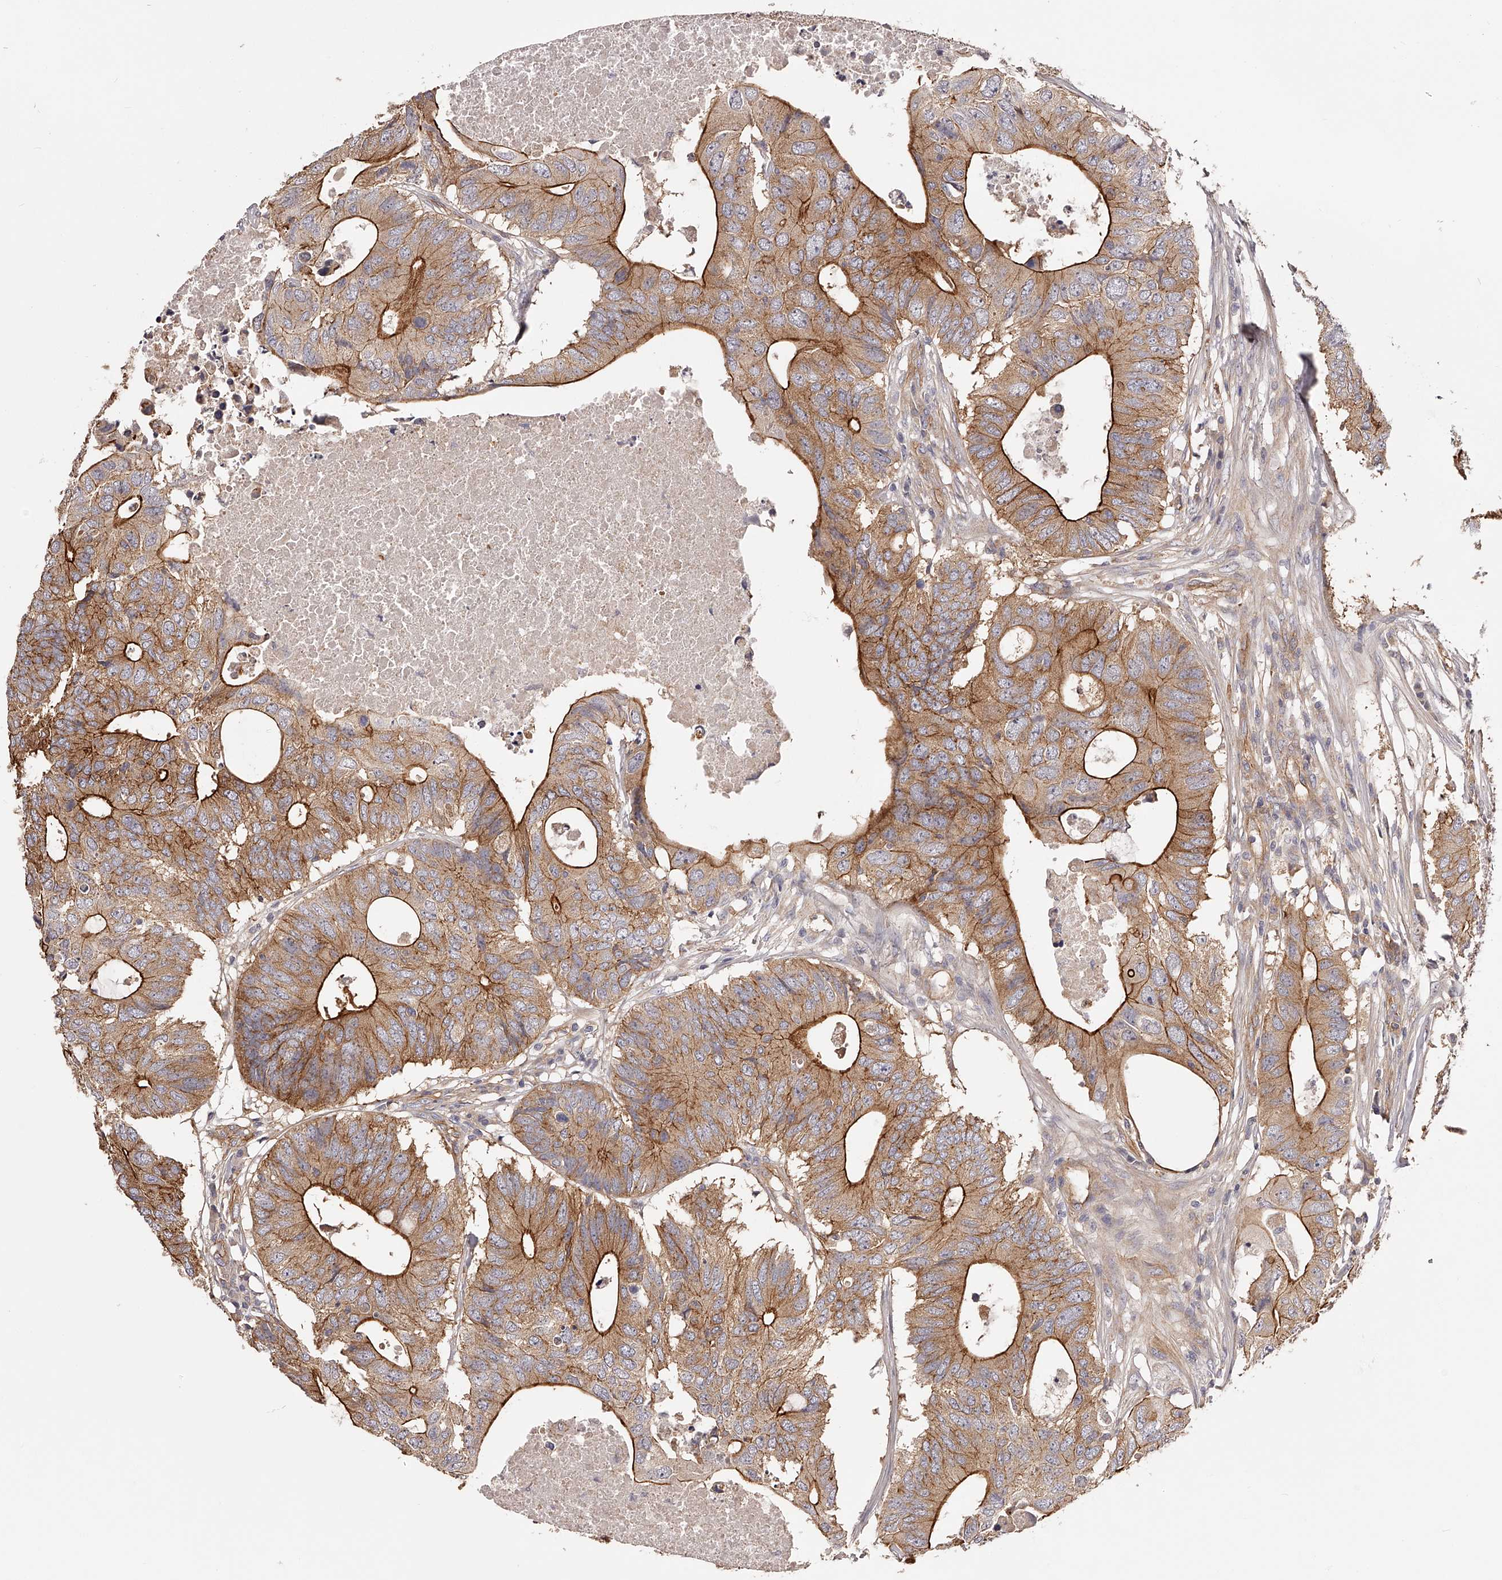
{"staining": {"intensity": "strong", "quantity": "25%-75%", "location": "cytoplasmic/membranous"}, "tissue": "colorectal cancer", "cell_type": "Tumor cells", "image_type": "cancer", "snomed": [{"axis": "morphology", "description": "Adenocarcinoma, NOS"}, {"axis": "topography", "description": "Colon"}], "caption": "Protein positivity by IHC shows strong cytoplasmic/membranous staining in about 25%-75% of tumor cells in colorectal adenocarcinoma.", "gene": "LTV1", "patient": {"sex": "male", "age": 71}}